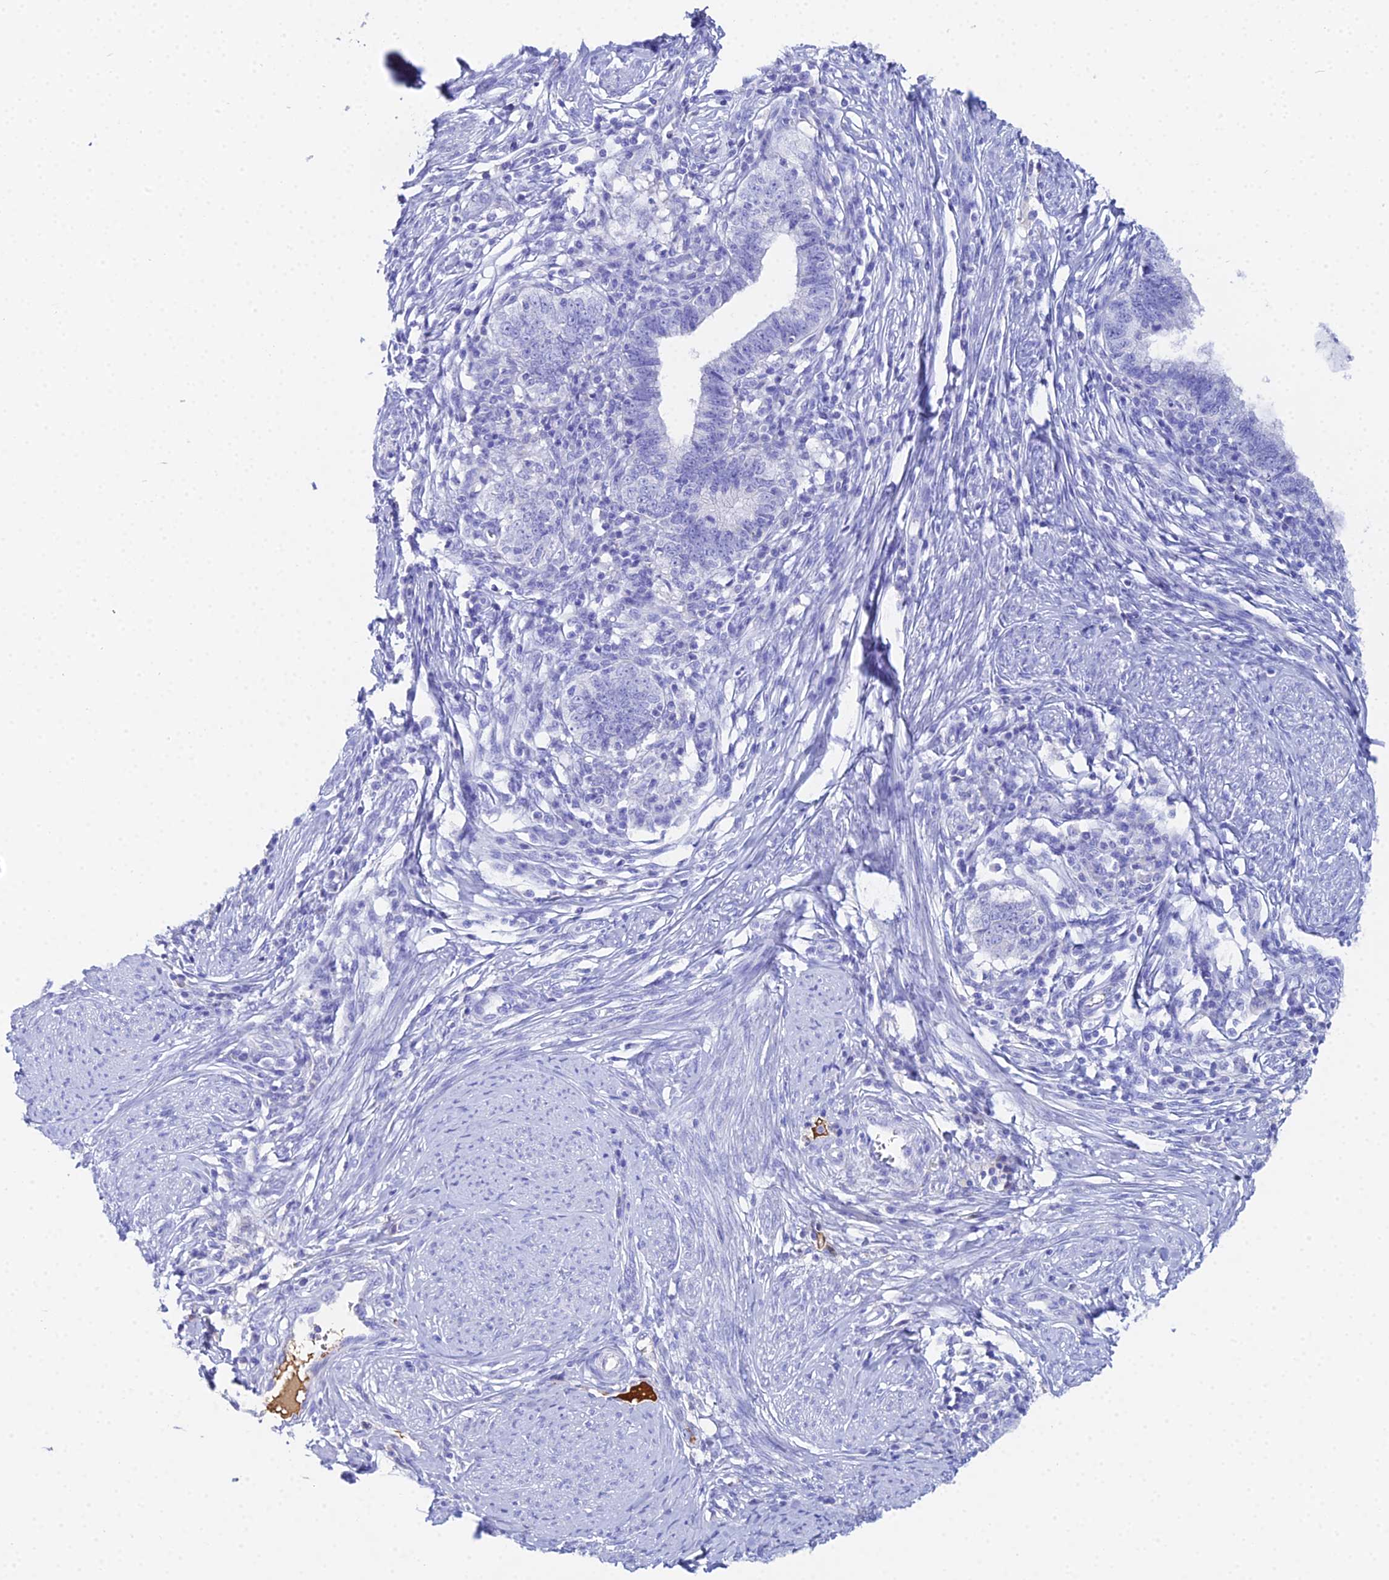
{"staining": {"intensity": "negative", "quantity": "none", "location": "none"}, "tissue": "cervical cancer", "cell_type": "Tumor cells", "image_type": "cancer", "snomed": [{"axis": "morphology", "description": "Adenocarcinoma, NOS"}, {"axis": "topography", "description": "Cervix"}], "caption": "This micrograph is of adenocarcinoma (cervical) stained with IHC to label a protein in brown with the nuclei are counter-stained blue. There is no staining in tumor cells. (DAB immunohistochemistry (IHC) with hematoxylin counter stain).", "gene": "CELA3A", "patient": {"sex": "female", "age": 36}}